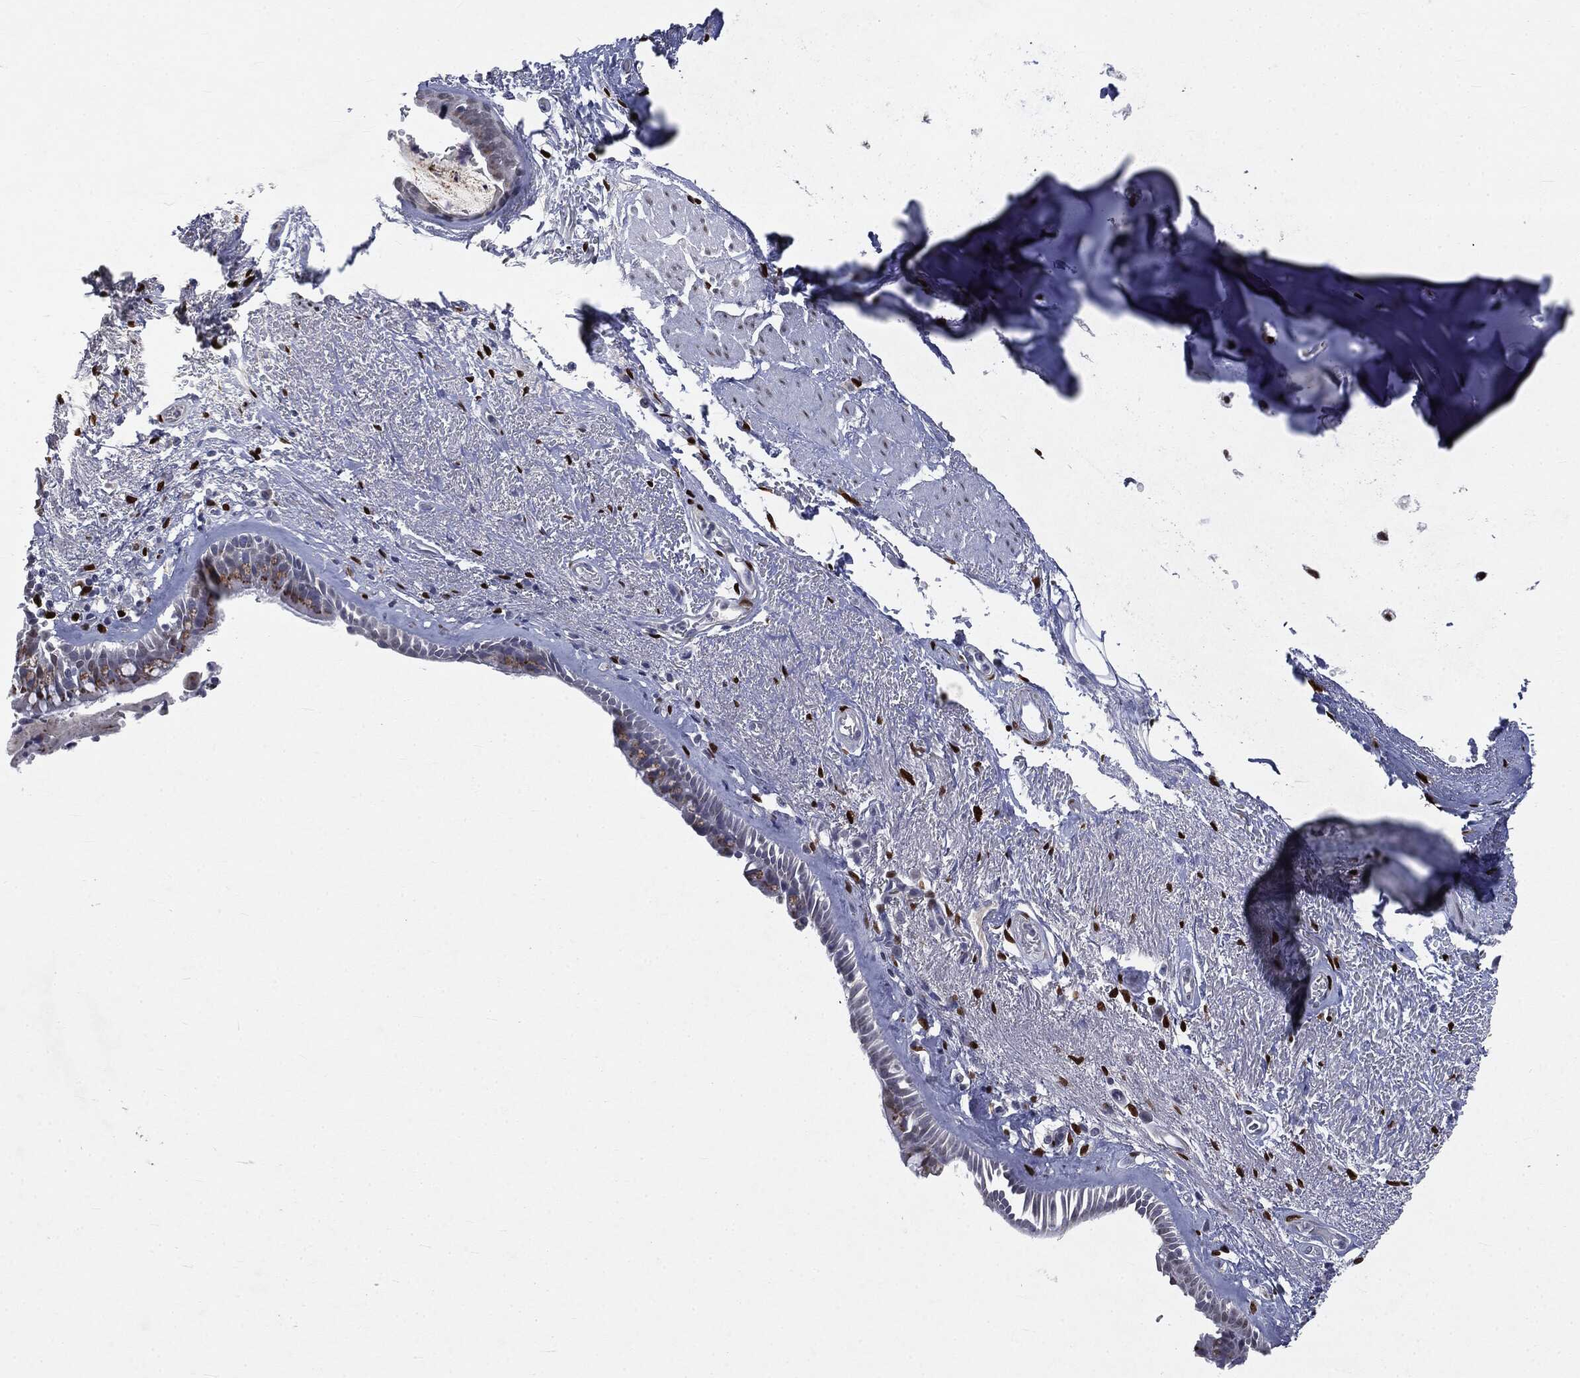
{"staining": {"intensity": "moderate", "quantity": "25%-75%", "location": "cytoplasmic/membranous"}, "tissue": "bronchus", "cell_type": "Respiratory epithelial cells", "image_type": "normal", "snomed": [{"axis": "morphology", "description": "Normal tissue, NOS"}, {"axis": "topography", "description": "Bronchus"}], "caption": "Brown immunohistochemical staining in benign human bronchus exhibits moderate cytoplasmic/membranous positivity in about 25%-75% of respiratory epithelial cells.", "gene": "CASD1", "patient": {"sex": "male", "age": 82}}